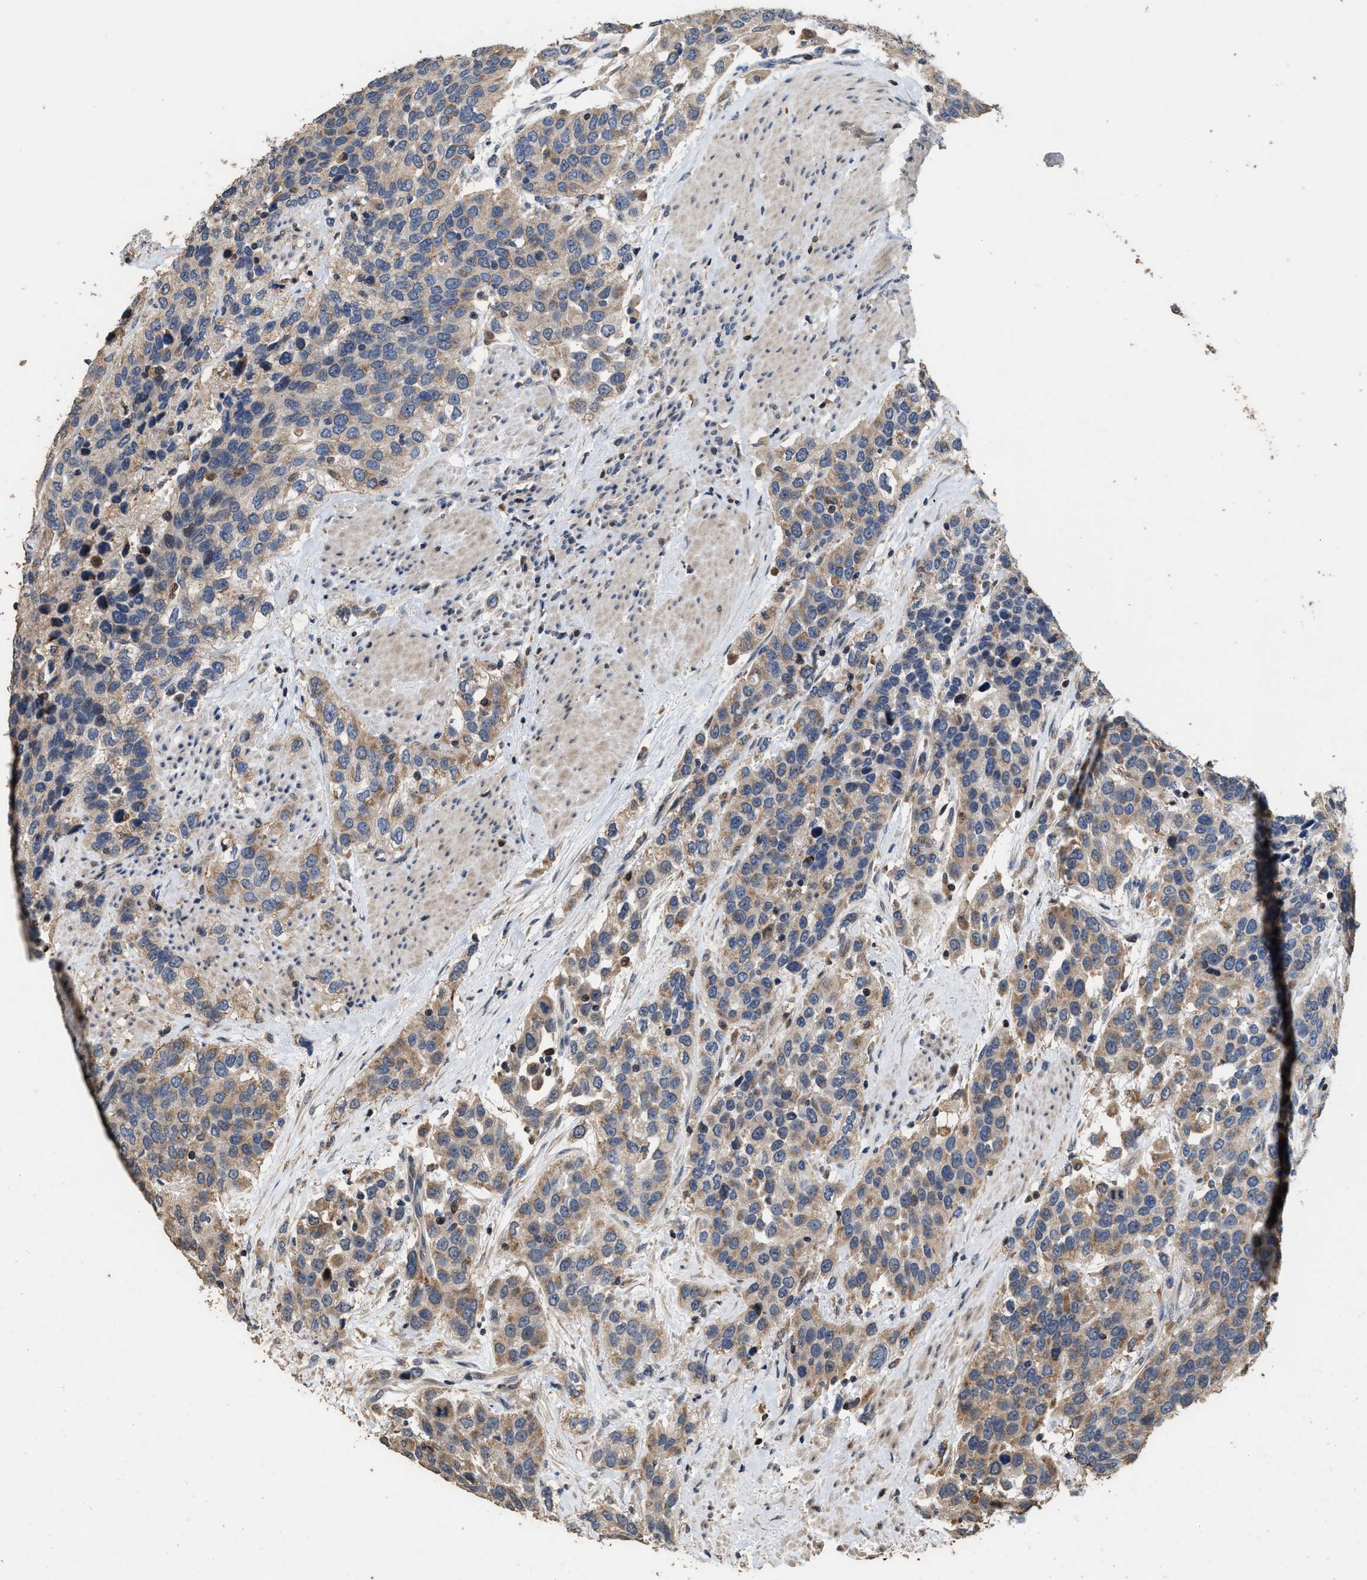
{"staining": {"intensity": "weak", "quantity": ">75%", "location": "cytoplasmic/membranous"}, "tissue": "urothelial cancer", "cell_type": "Tumor cells", "image_type": "cancer", "snomed": [{"axis": "morphology", "description": "Urothelial carcinoma, High grade"}, {"axis": "topography", "description": "Urinary bladder"}], "caption": "Urothelial cancer stained for a protein exhibits weak cytoplasmic/membranous positivity in tumor cells.", "gene": "TDRKH", "patient": {"sex": "female", "age": 80}}